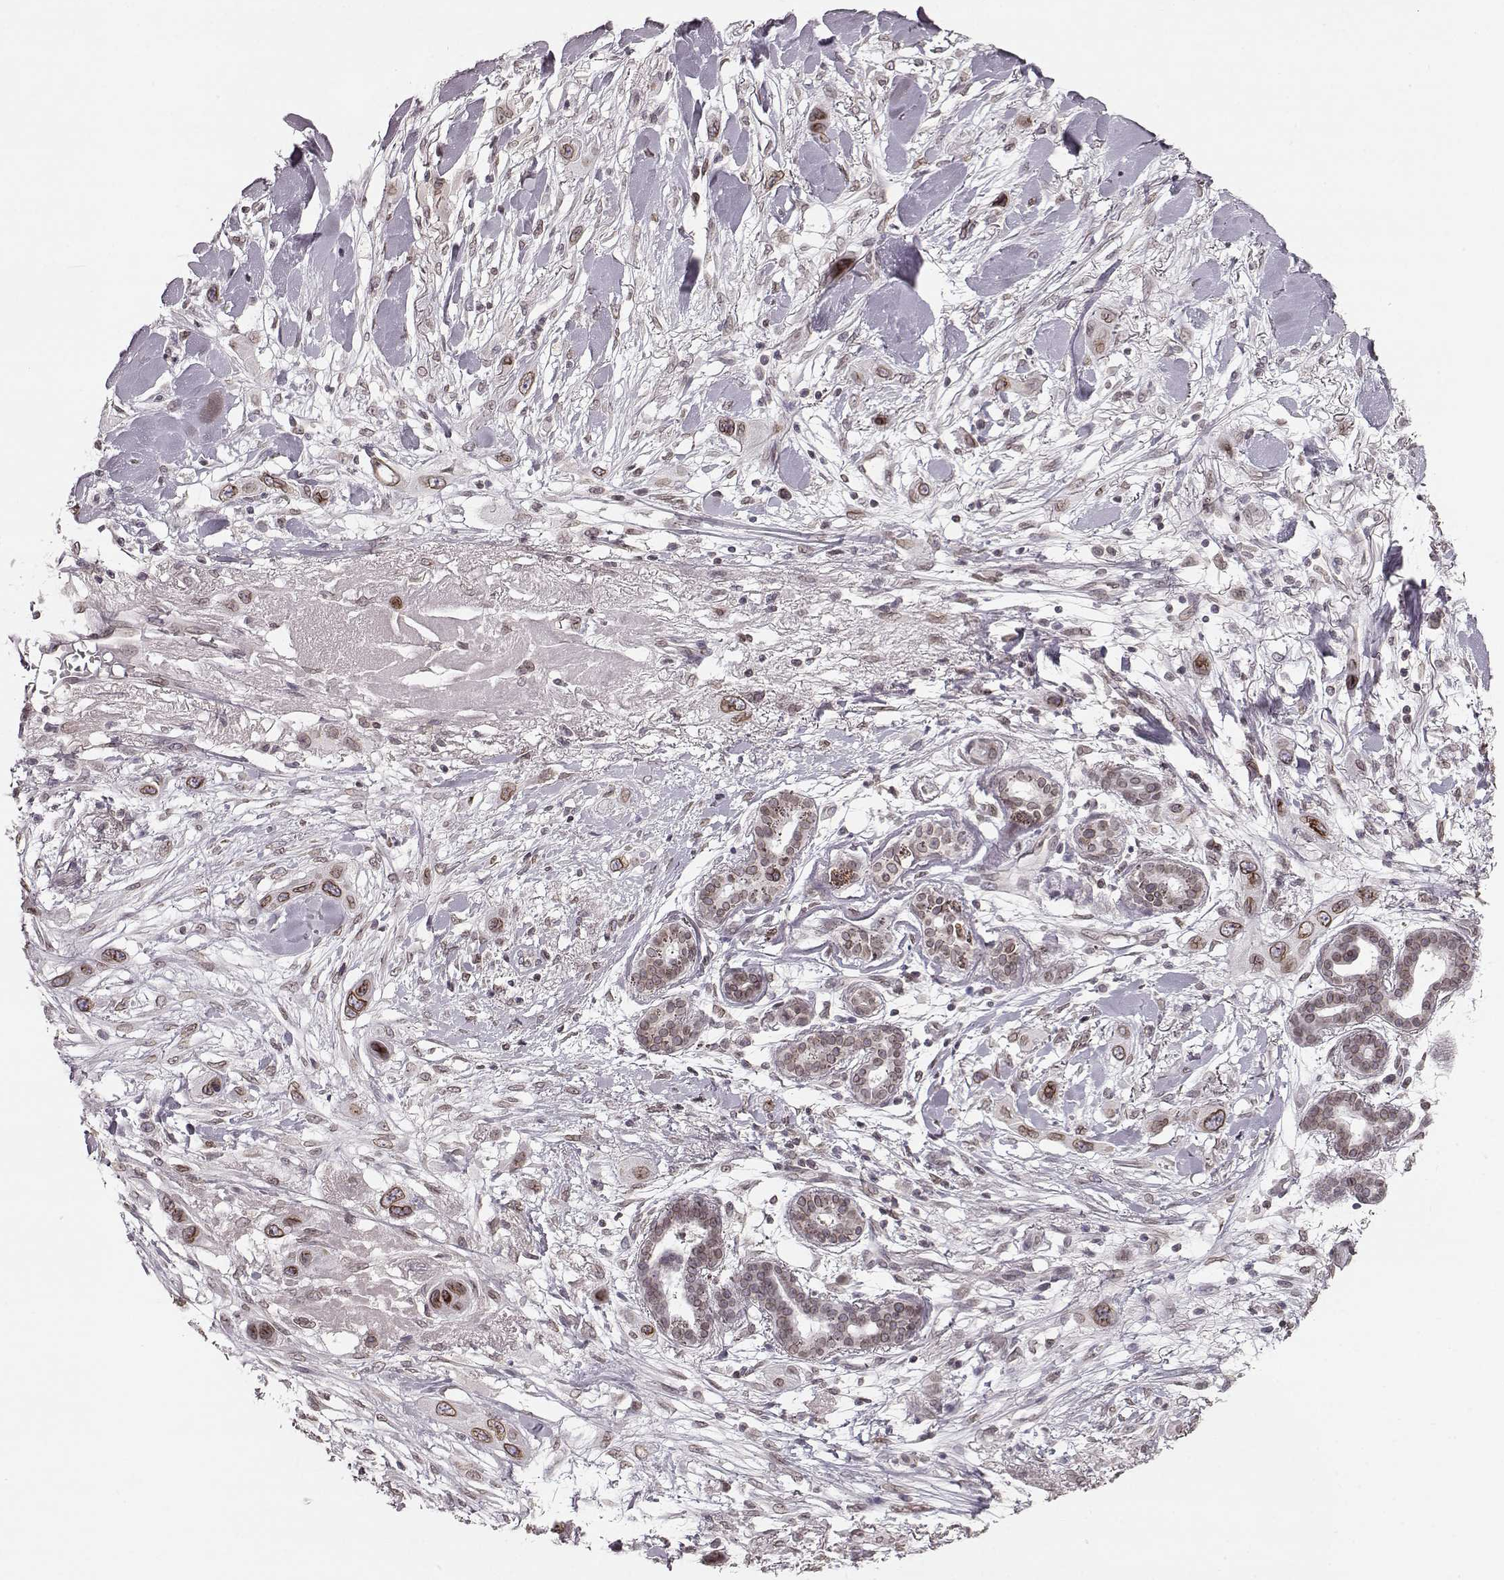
{"staining": {"intensity": "moderate", "quantity": ">75%", "location": "cytoplasmic/membranous,nuclear"}, "tissue": "skin cancer", "cell_type": "Tumor cells", "image_type": "cancer", "snomed": [{"axis": "morphology", "description": "Squamous cell carcinoma, NOS"}, {"axis": "topography", "description": "Skin"}], "caption": "This is an image of immunohistochemistry staining of skin squamous cell carcinoma, which shows moderate staining in the cytoplasmic/membranous and nuclear of tumor cells.", "gene": "DCAF12", "patient": {"sex": "male", "age": 79}}